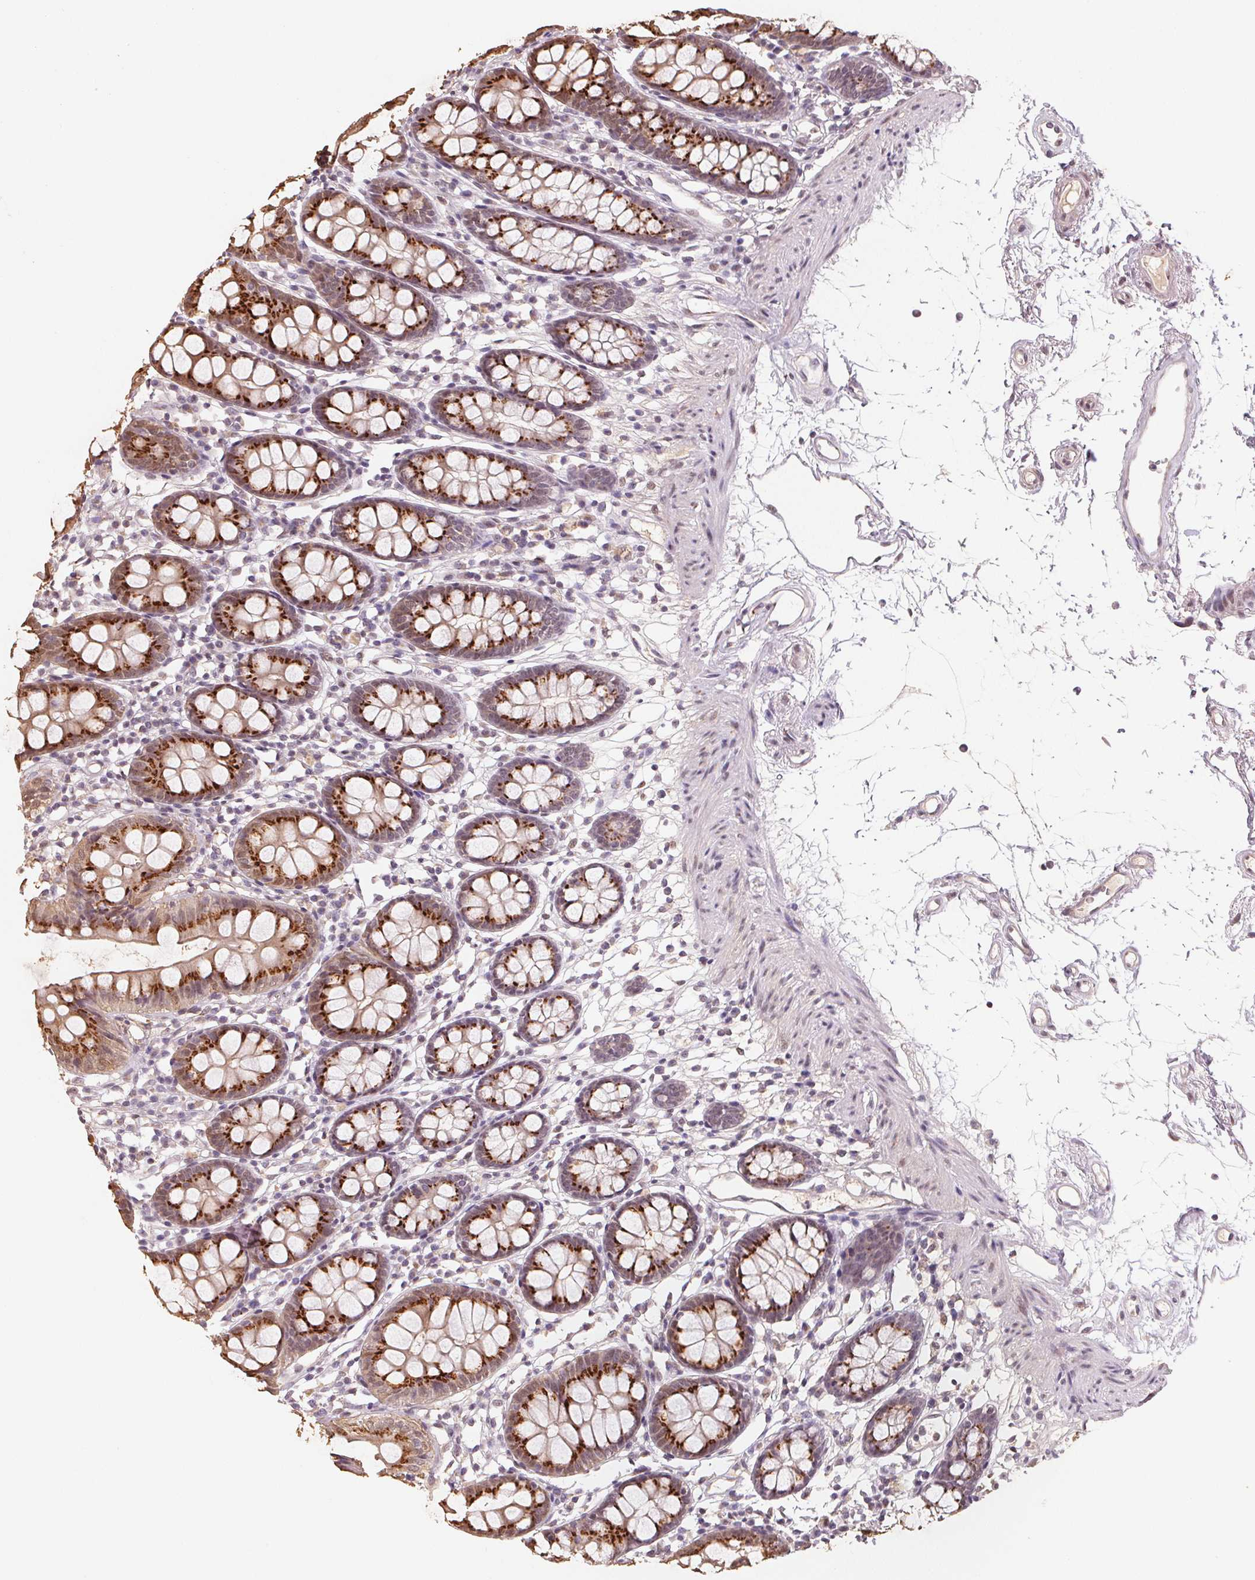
{"staining": {"intensity": "moderate", "quantity": ">75%", "location": "cytoplasmic/membranous"}, "tissue": "colon", "cell_type": "Endothelial cells", "image_type": "normal", "snomed": [{"axis": "morphology", "description": "Normal tissue, NOS"}, {"axis": "topography", "description": "Colon"}], "caption": "Colon stained for a protein exhibits moderate cytoplasmic/membranous positivity in endothelial cells. (DAB (3,3'-diaminobenzidine) IHC with brightfield microscopy, high magnification).", "gene": "RAB22A", "patient": {"sex": "female", "age": 84}}